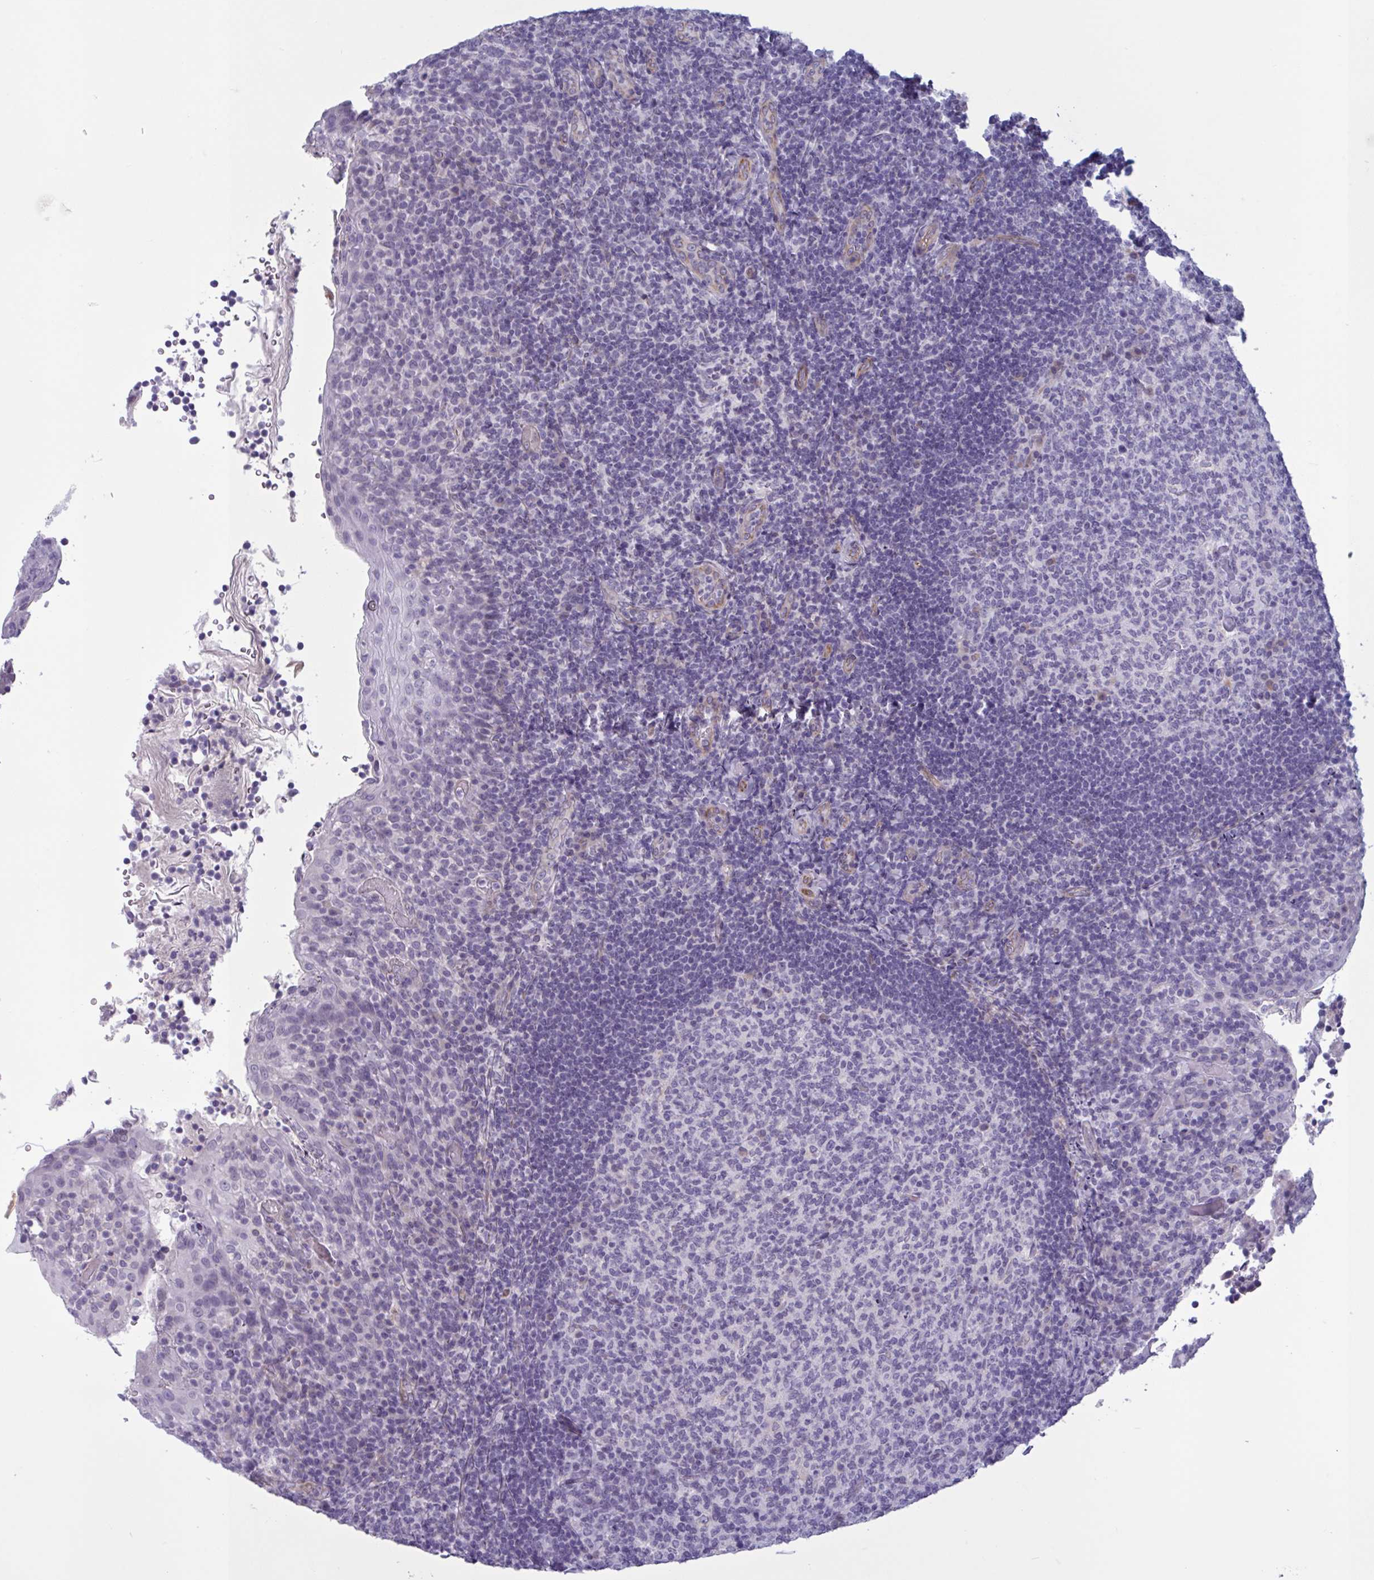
{"staining": {"intensity": "negative", "quantity": "none", "location": "none"}, "tissue": "tonsil", "cell_type": "Germinal center cells", "image_type": "normal", "snomed": [{"axis": "morphology", "description": "Normal tissue, NOS"}, {"axis": "topography", "description": "Tonsil"}], "caption": "Photomicrograph shows no significant protein staining in germinal center cells of benign tonsil.", "gene": "OR1L3", "patient": {"sex": "female", "age": 10}}